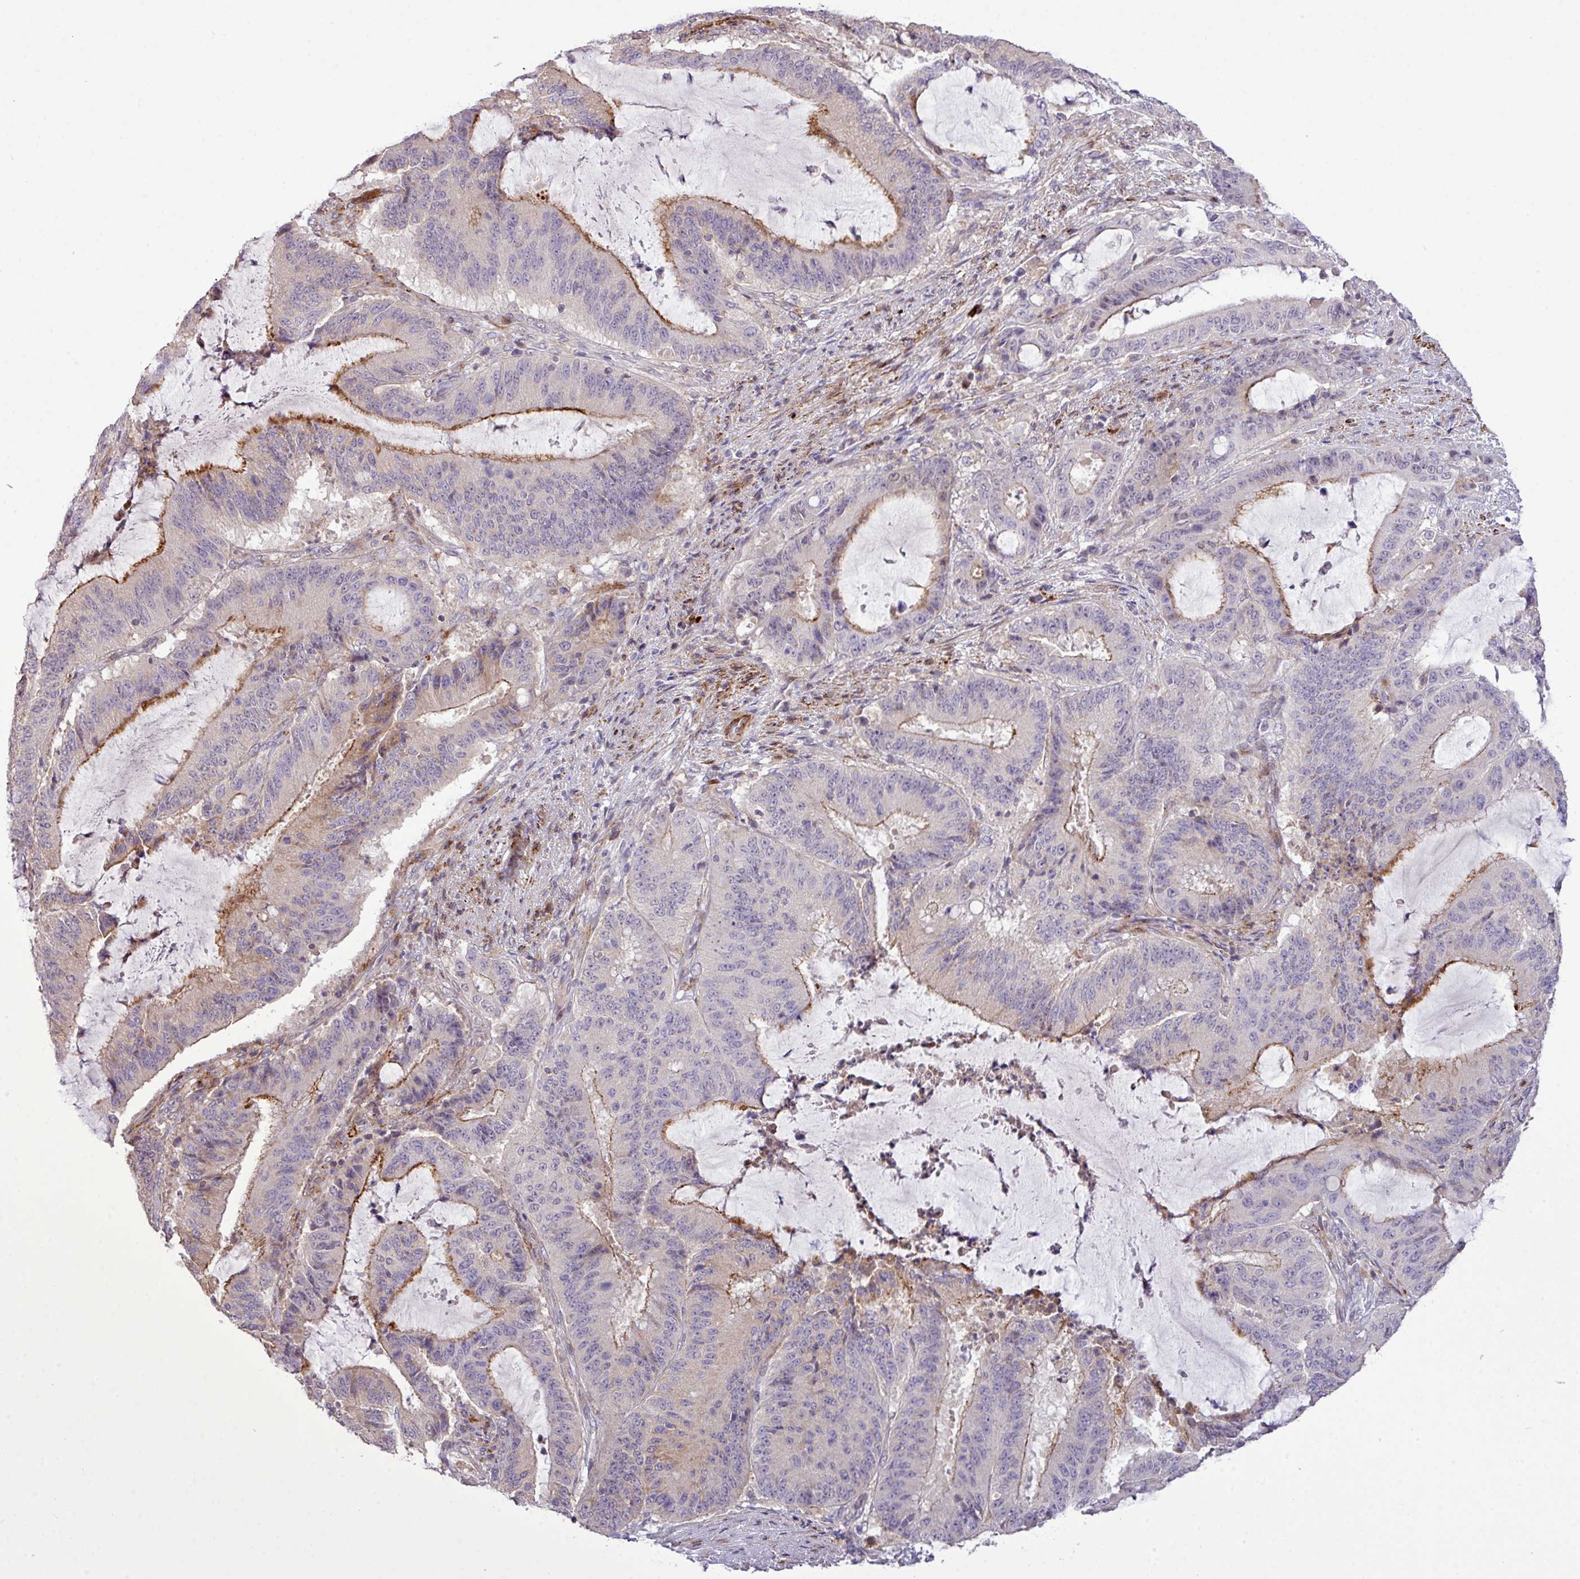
{"staining": {"intensity": "moderate", "quantity": "25%-75%", "location": "cytoplasmic/membranous"}, "tissue": "liver cancer", "cell_type": "Tumor cells", "image_type": "cancer", "snomed": [{"axis": "morphology", "description": "Normal tissue, NOS"}, {"axis": "morphology", "description": "Cholangiocarcinoma"}, {"axis": "topography", "description": "Liver"}, {"axis": "topography", "description": "Peripheral nerve tissue"}], "caption": "Protein expression by immunohistochemistry displays moderate cytoplasmic/membranous staining in approximately 25%-75% of tumor cells in liver cancer.", "gene": "TPRA1", "patient": {"sex": "female", "age": 73}}